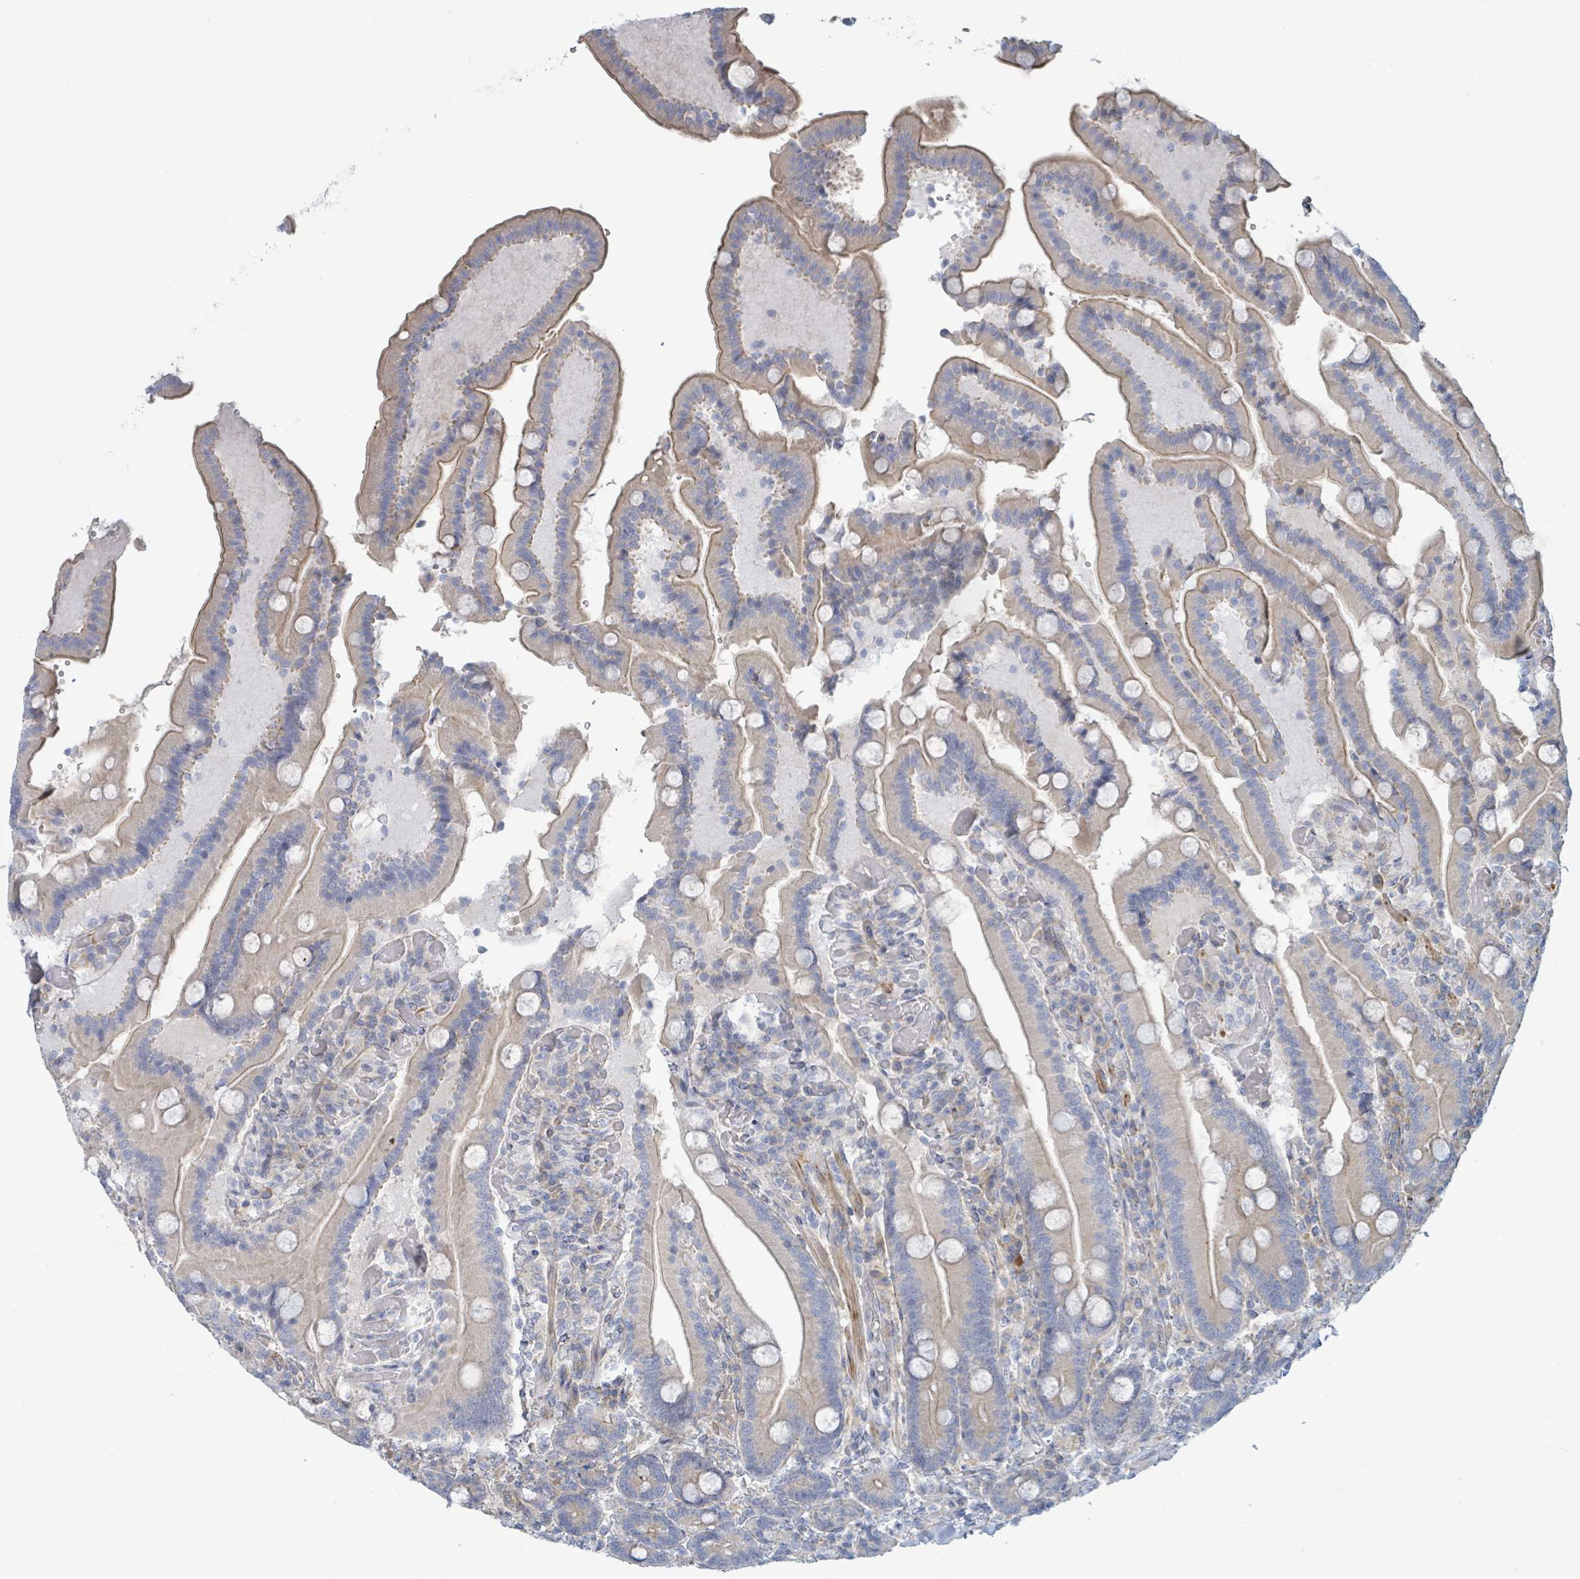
{"staining": {"intensity": "weak", "quantity": "<25%", "location": "cytoplasmic/membranous"}, "tissue": "duodenum", "cell_type": "Glandular cells", "image_type": "normal", "snomed": [{"axis": "morphology", "description": "Normal tissue, NOS"}, {"axis": "topography", "description": "Duodenum"}], "caption": "A high-resolution photomicrograph shows immunohistochemistry (IHC) staining of unremarkable duodenum, which displays no significant expression in glandular cells. Nuclei are stained in blue.", "gene": "COL13A1", "patient": {"sex": "female", "age": 62}}